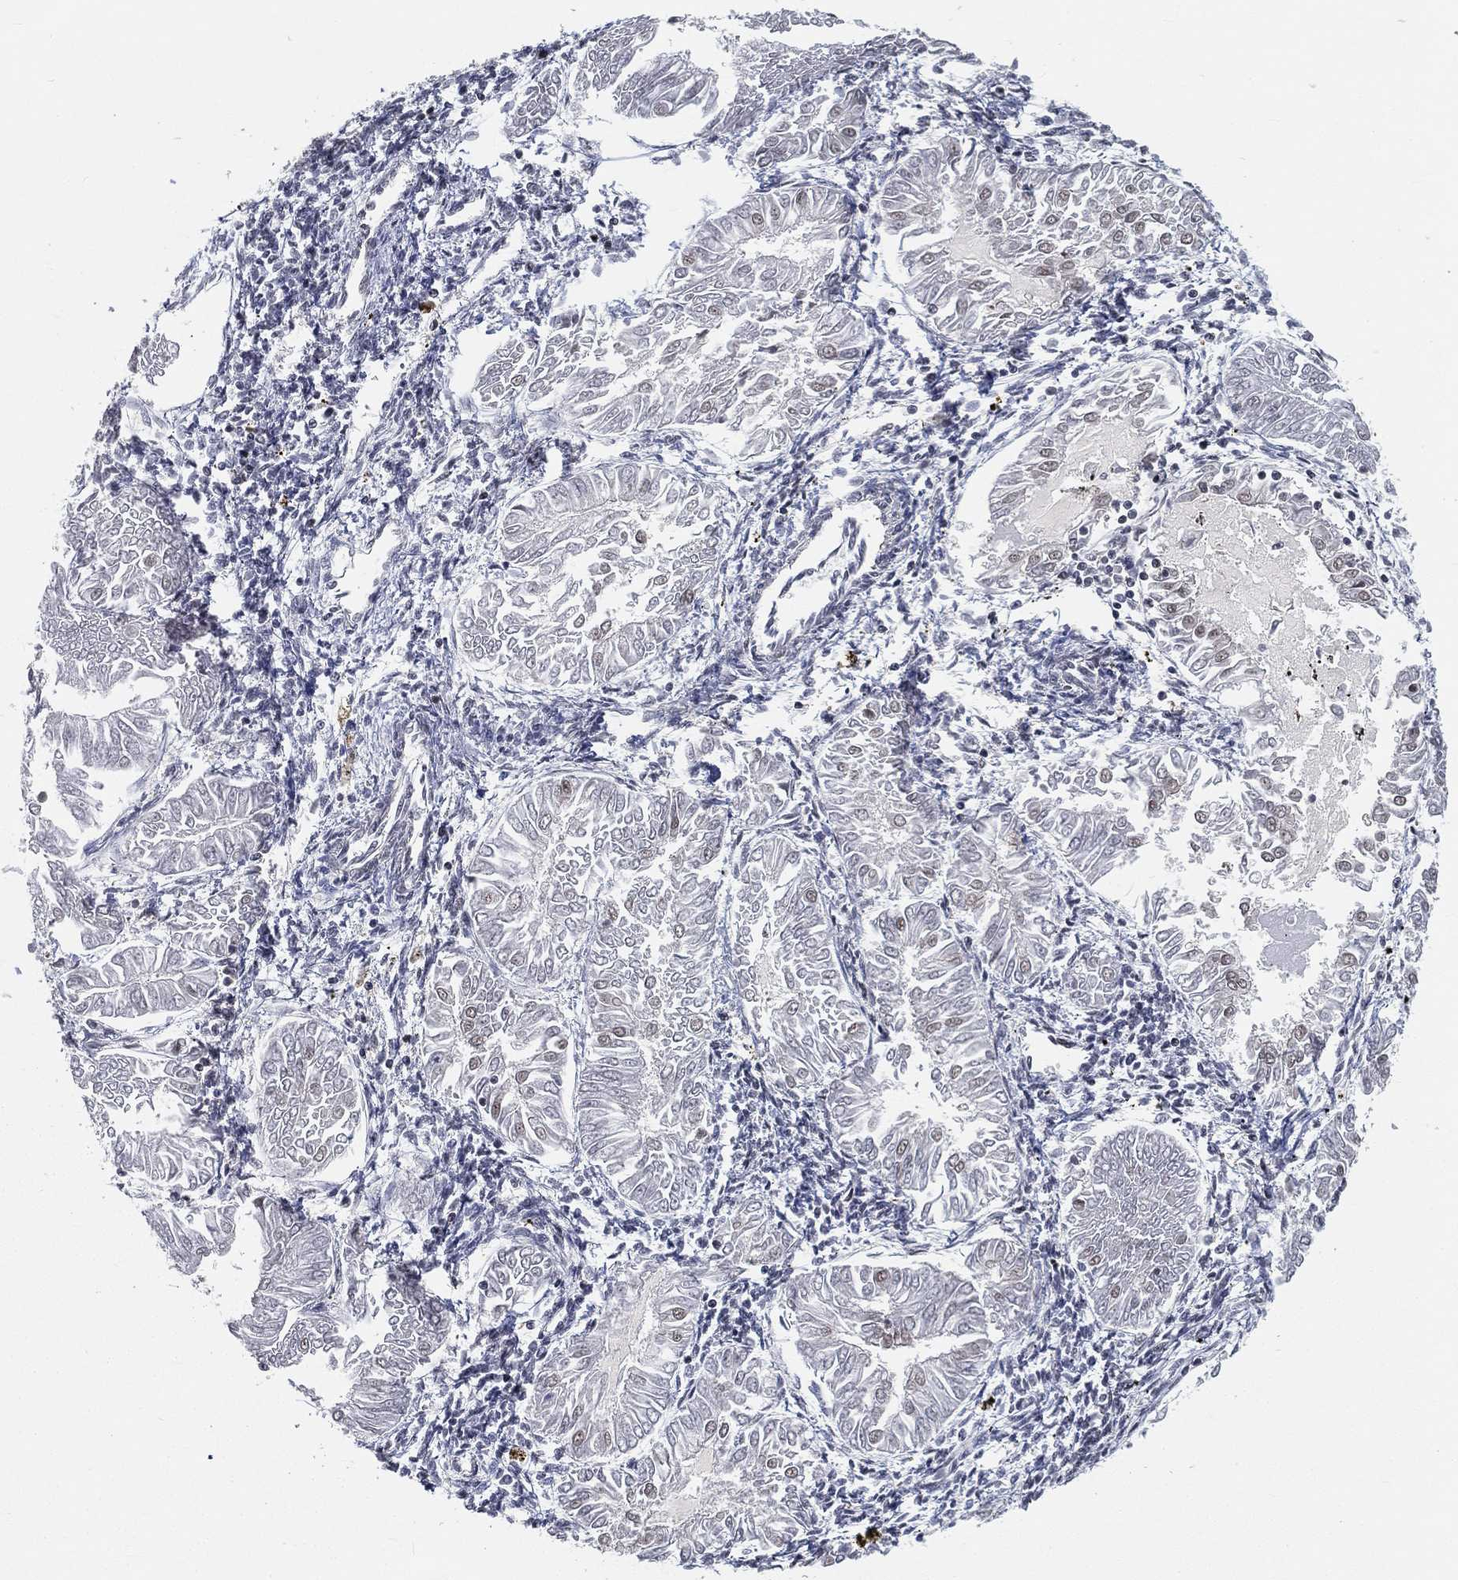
{"staining": {"intensity": "weak", "quantity": "<25%", "location": "nuclear"}, "tissue": "endometrial cancer", "cell_type": "Tumor cells", "image_type": "cancer", "snomed": [{"axis": "morphology", "description": "Adenocarcinoma, NOS"}, {"axis": "topography", "description": "Endometrium"}], "caption": "High power microscopy histopathology image of an immunohistochemistry (IHC) image of endometrial cancer (adenocarcinoma), revealing no significant staining in tumor cells.", "gene": "RSRC2", "patient": {"sex": "female", "age": 53}}